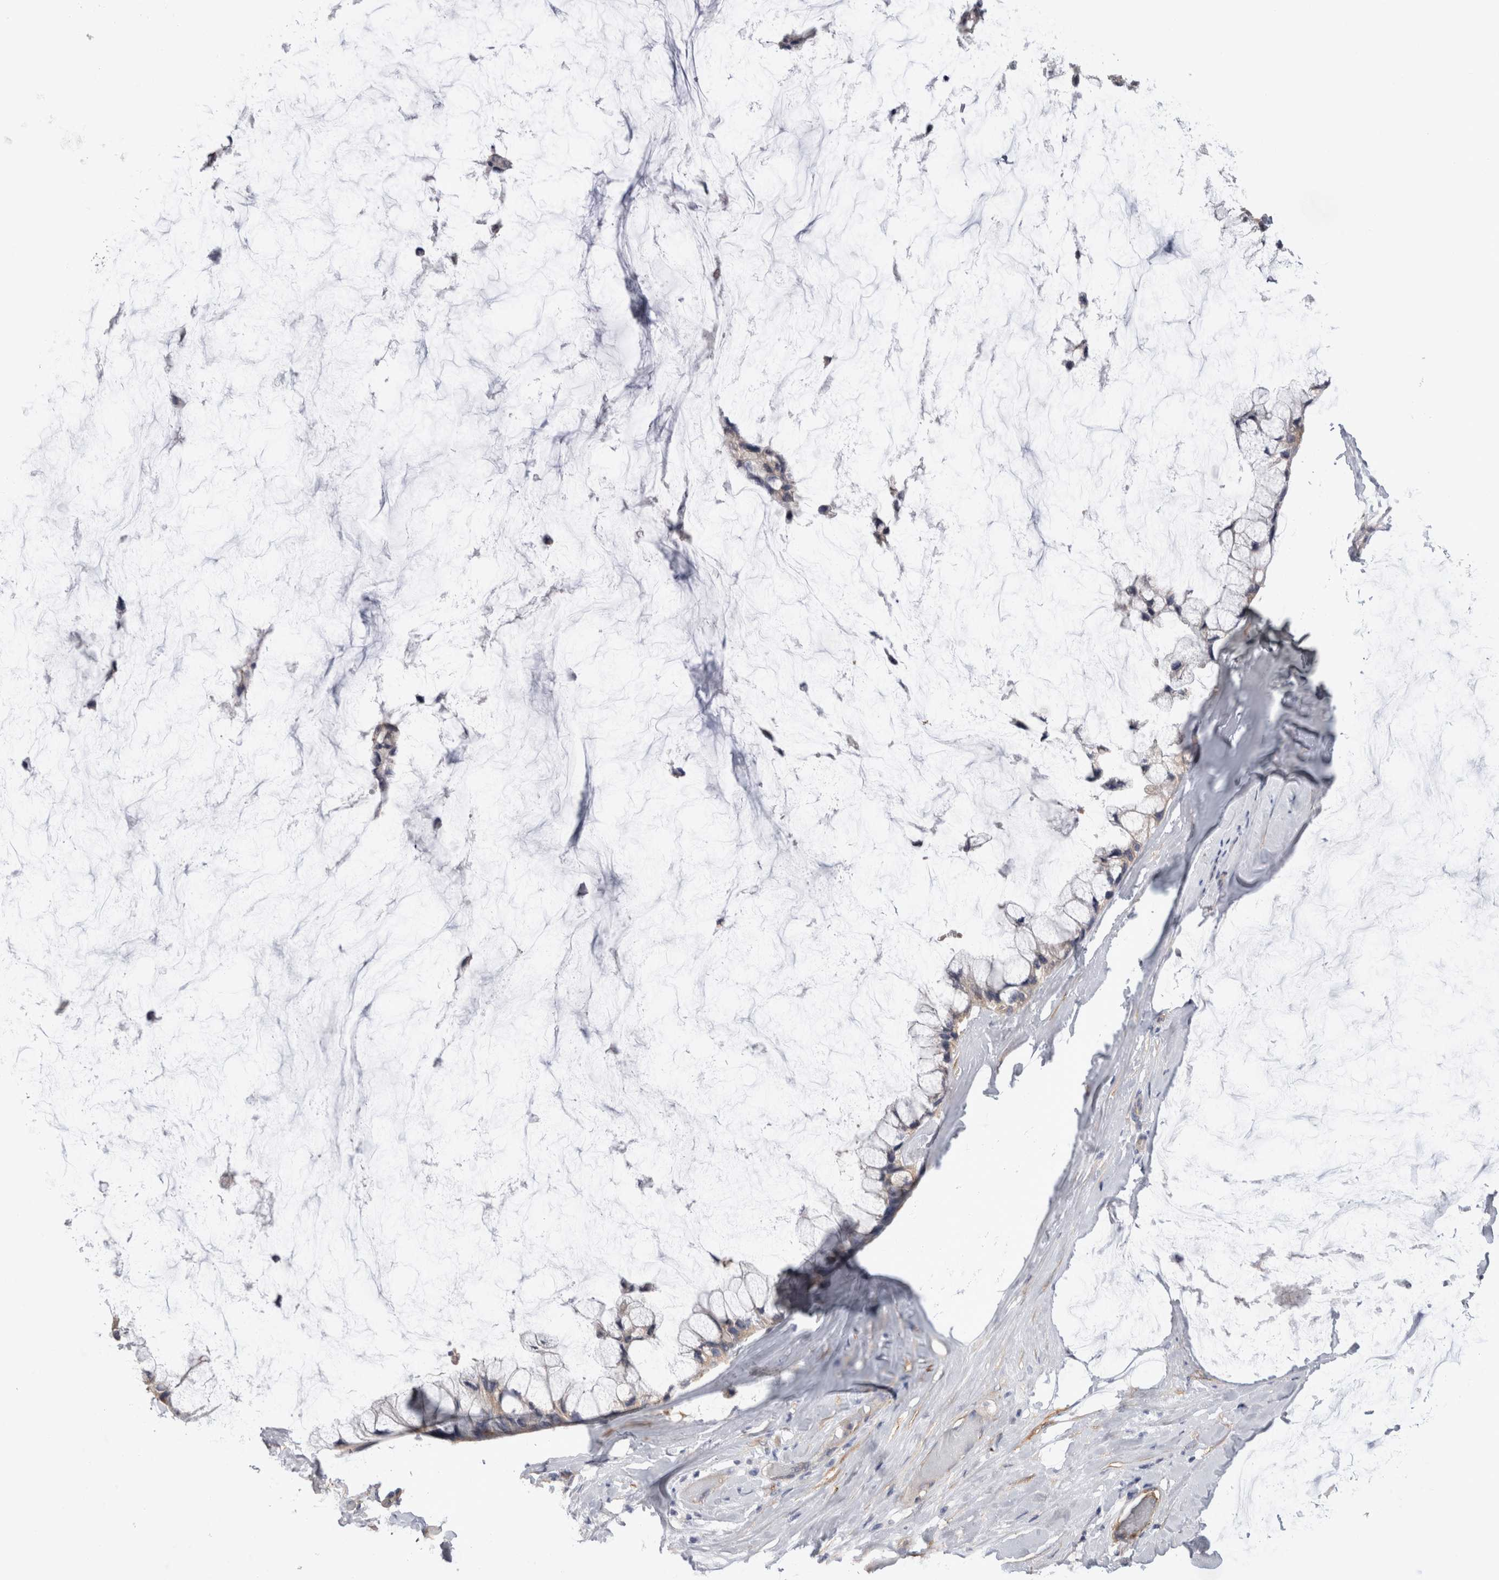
{"staining": {"intensity": "negative", "quantity": "none", "location": "none"}, "tissue": "ovarian cancer", "cell_type": "Tumor cells", "image_type": "cancer", "snomed": [{"axis": "morphology", "description": "Cystadenocarcinoma, mucinous, NOS"}, {"axis": "topography", "description": "Ovary"}], "caption": "High magnification brightfield microscopy of ovarian cancer stained with DAB (brown) and counterstained with hematoxylin (blue): tumor cells show no significant staining.", "gene": "EPRS1", "patient": {"sex": "female", "age": 39}}